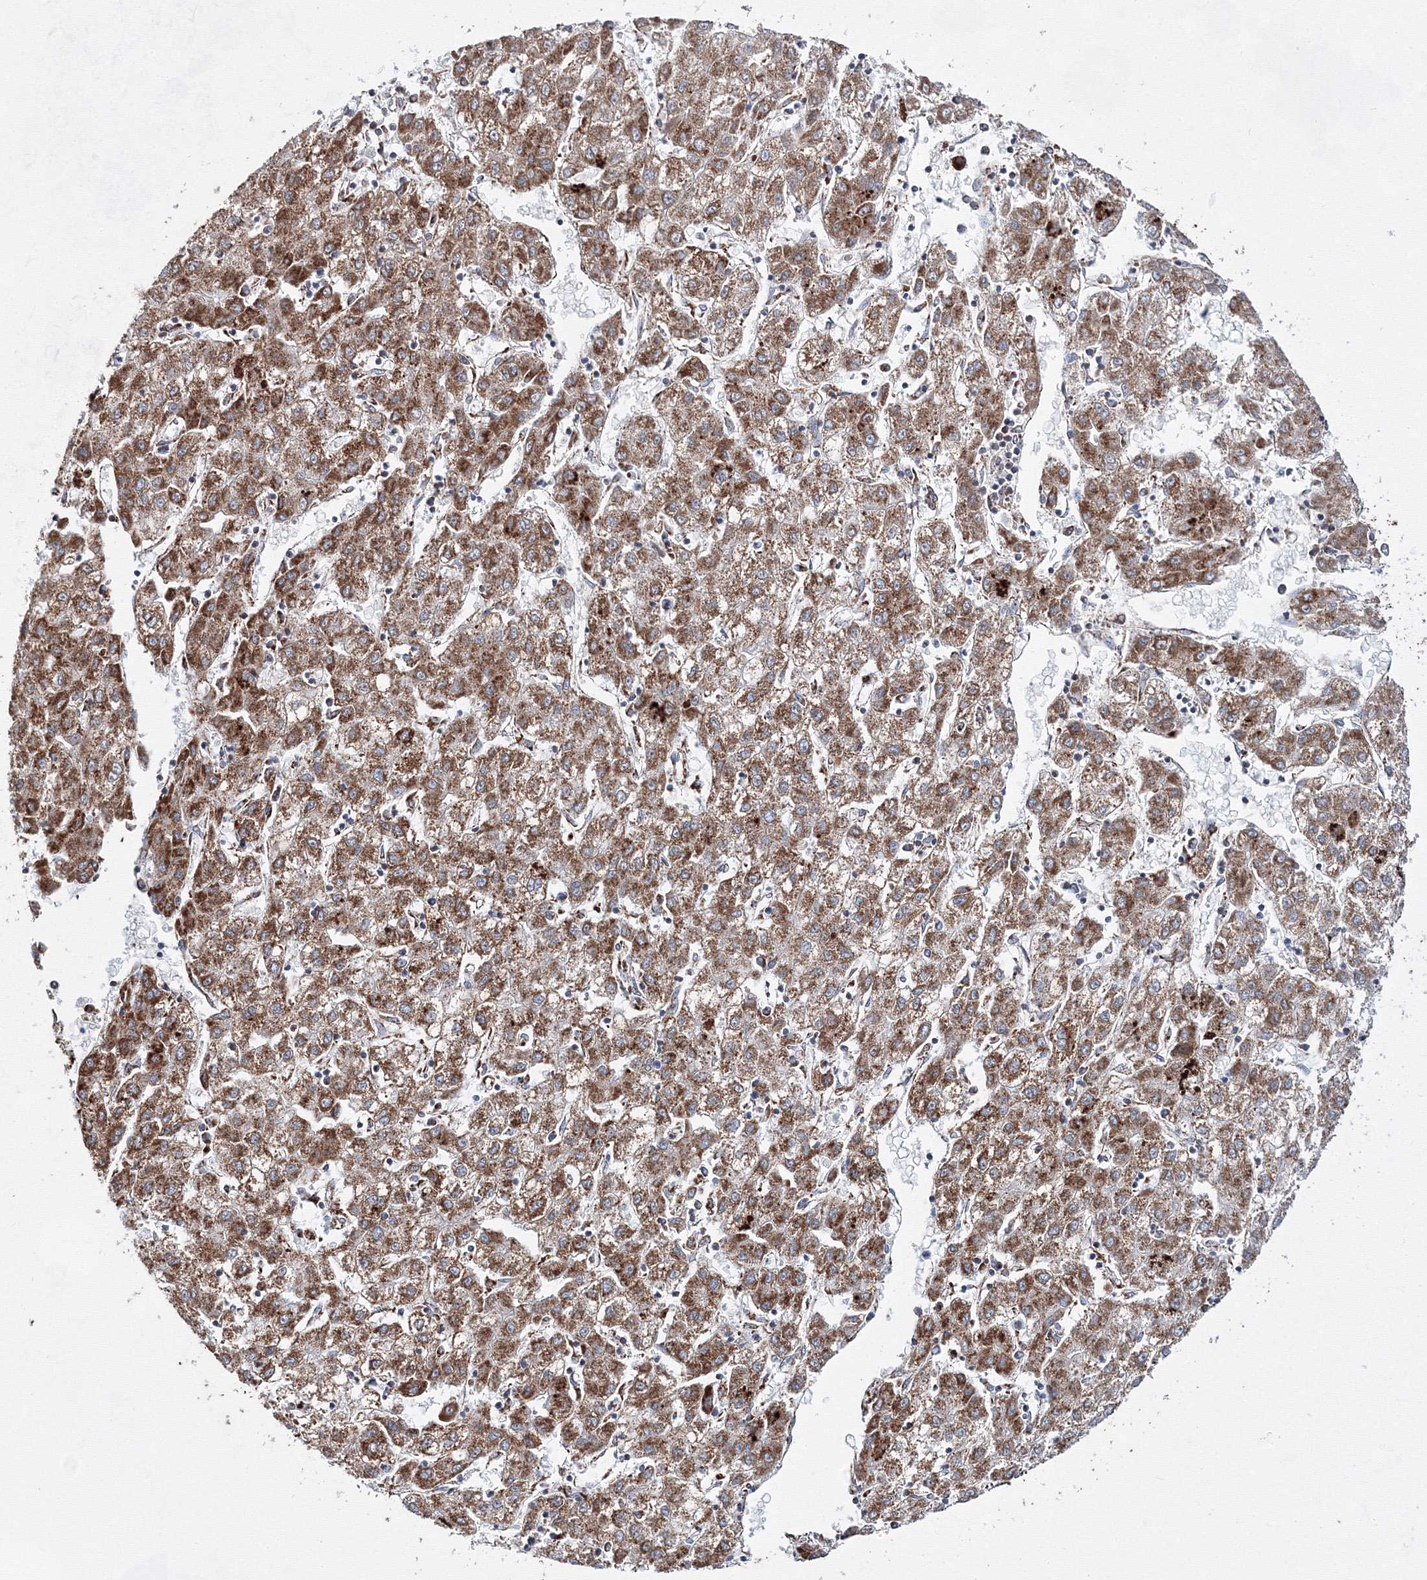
{"staining": {"intensity": "moderate", "quantity": ">75%", "location": "cytoplasmic/membranous"}, "tissue": "liver cancer", "cell_type": "Tumor cells", "image_type": "cancer", "snomed": [{"axis": "morphology", "description": "Carcinoma, Hepatocellular, NOS"}, {"axis": "topography", "description": "Liver"}], "caption": "High-power microscopy captured an IHC image of liver hepatocellular carcinoma, revealing moderate cytoplasmic/membranous expression in approximately >75% of tumor cells.", "gene": "HADHB", "patient": {"sex": "male", "age": 72}}